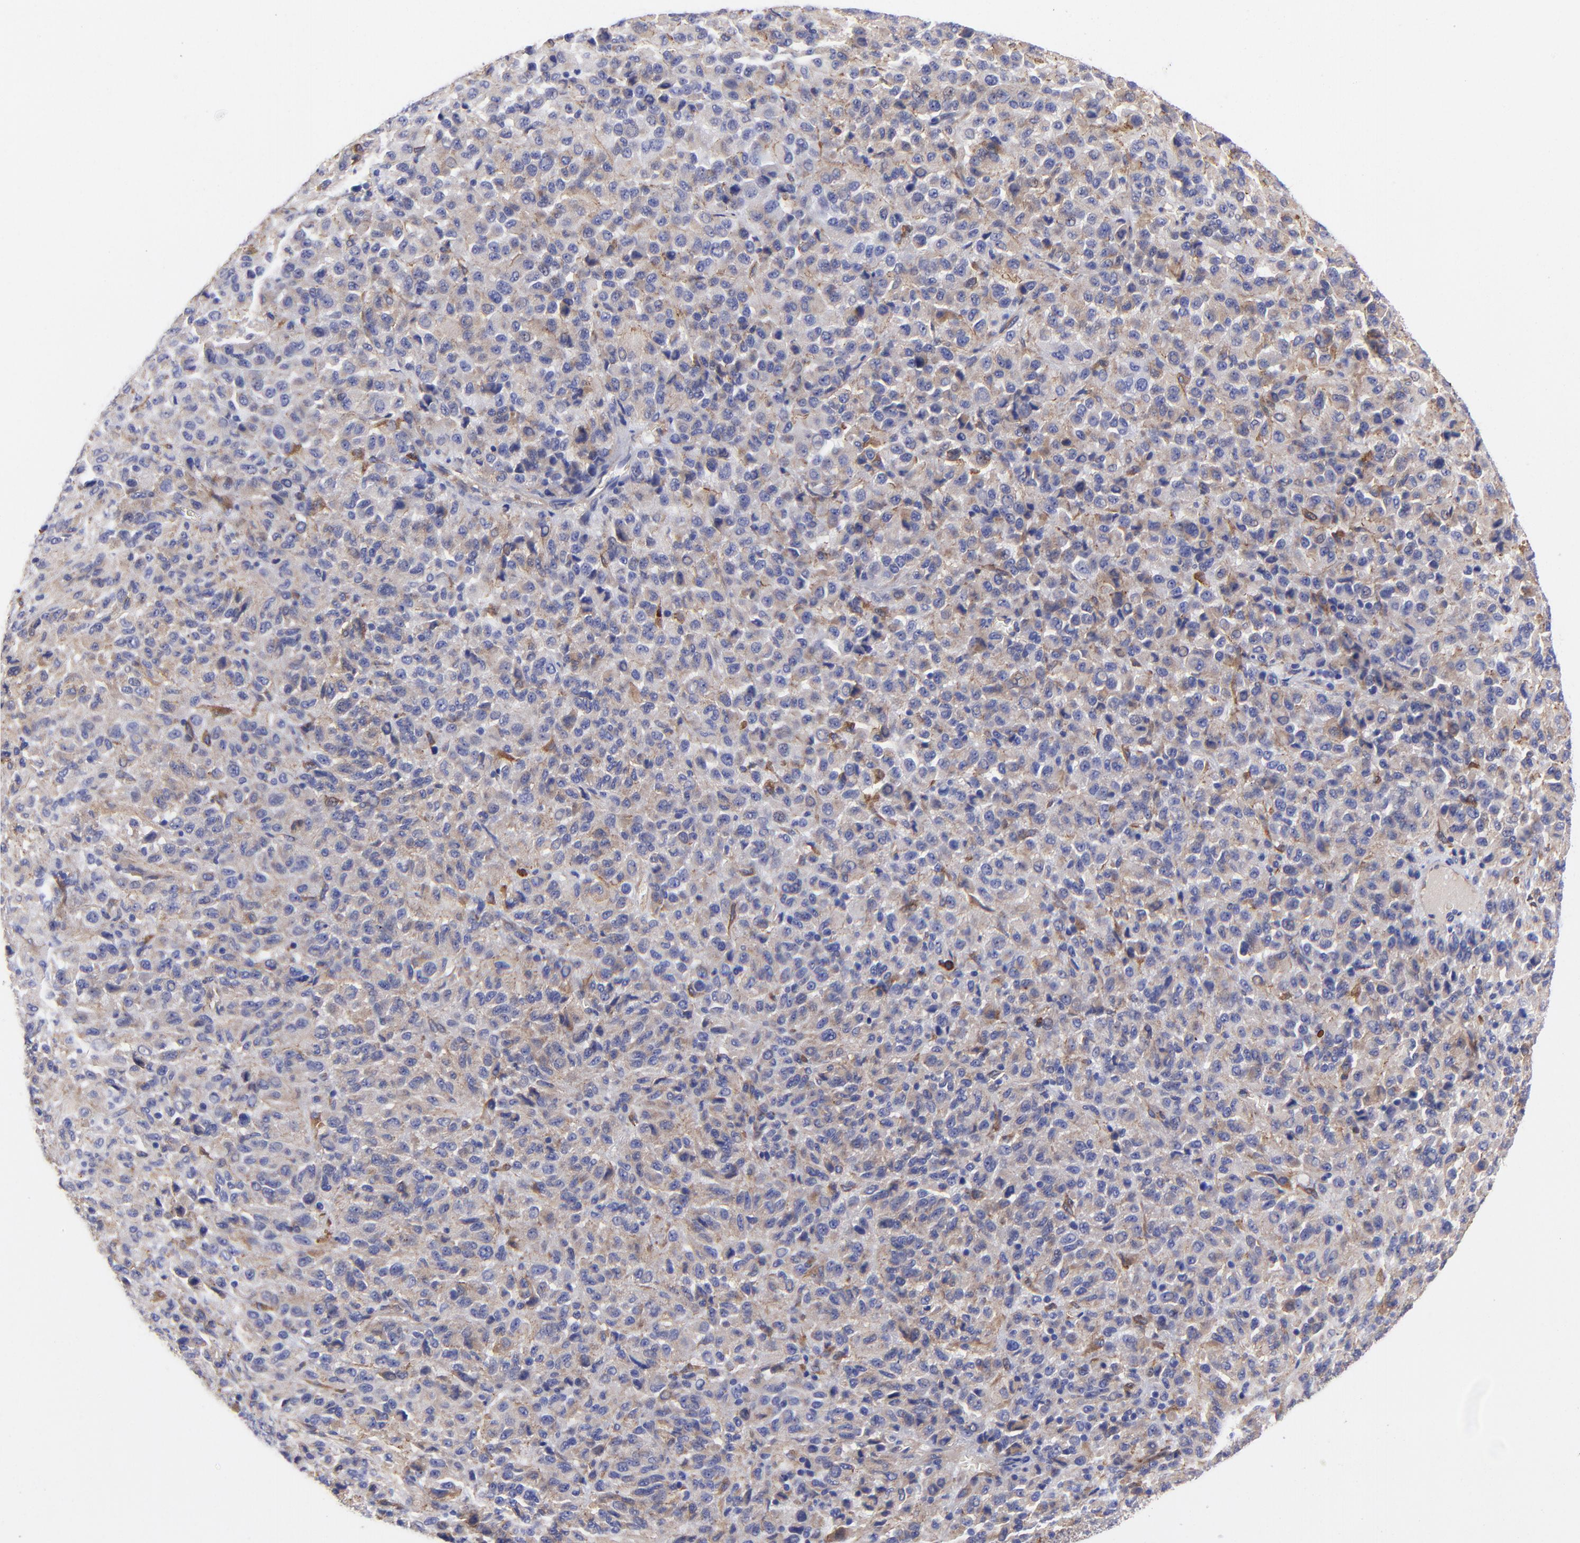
{"staining": {"intensity": "weak", "quantity": "25%-75%", "location": "cytoplasmic/membranous"}, "tissue": "melanoma", "cell_type": "Tumor cells", "image_type": "cancer", "snomed": [{"axis": "morphology", "description": "Malignant melanoma, Metastatic site"}, {"axis": "topography", "description": "Lung"}], "caption": "Melanoma stained for a protein reveals weak cytoplasmic/membranous positivity in tumor cells.", "gene": "PPFIBP1", "patient": {"sex": "male", "age": 64}}